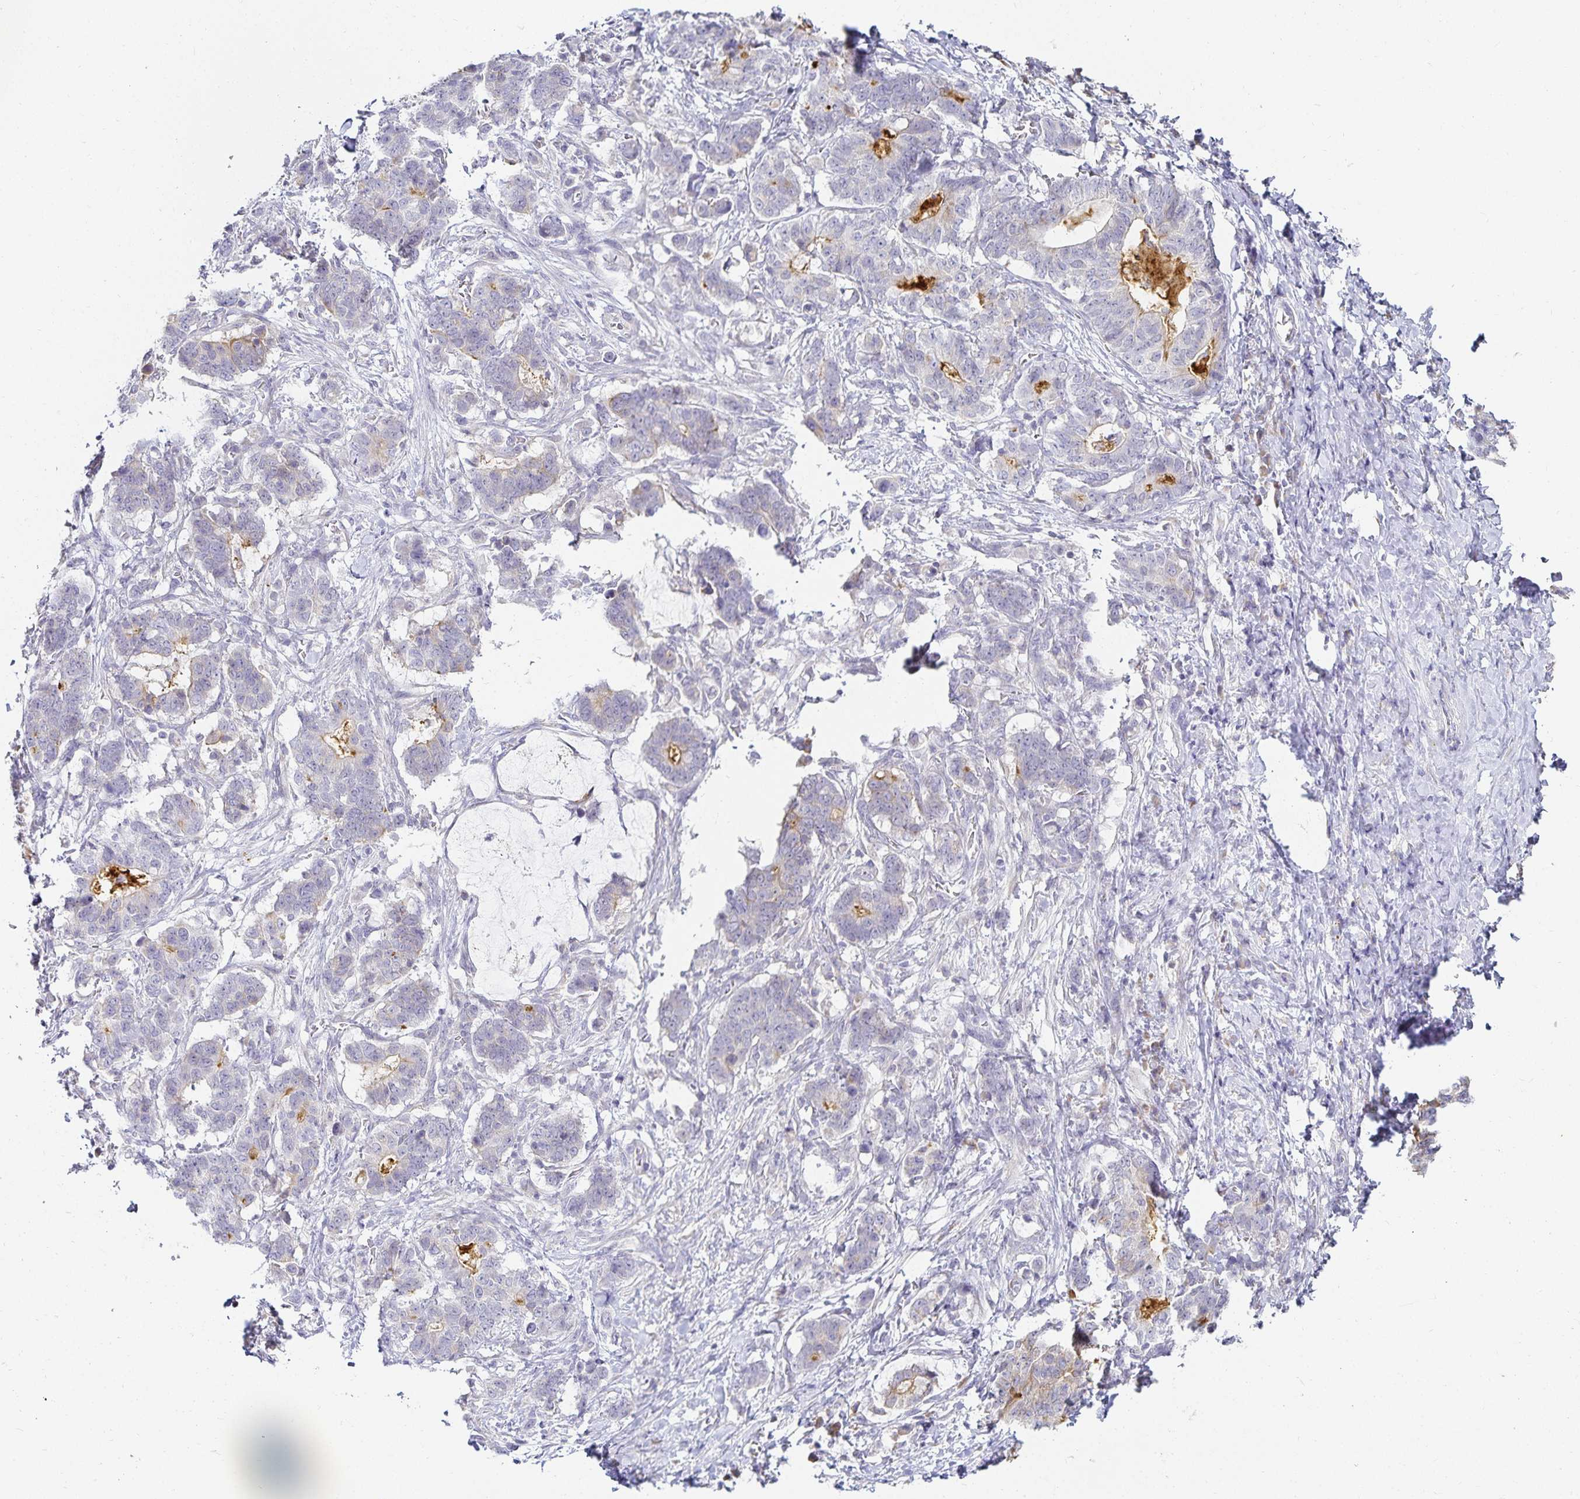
{"staining": {"intensity": "negative", "quantity": "none", "location": "none"}, "tissue": "stomach cancer", "cell_type": "Tumor cells", "image_type": "cancer", "snomed": [{"axis": "morphology", "description": "Normal tissue, NOS"}, {"axis": "morphology", "description": "Adenocarcinoma, NOS"}, {"axis": "topography", "description": "Stomach"}], "caption": "Immunohistochemistry histopathology image of human stomach adenocarcinoma stained for a protein (brown), which shows no expression in tumor cells.", "gene": "GP2", "patient": {"sex": "female", "age": 64}}